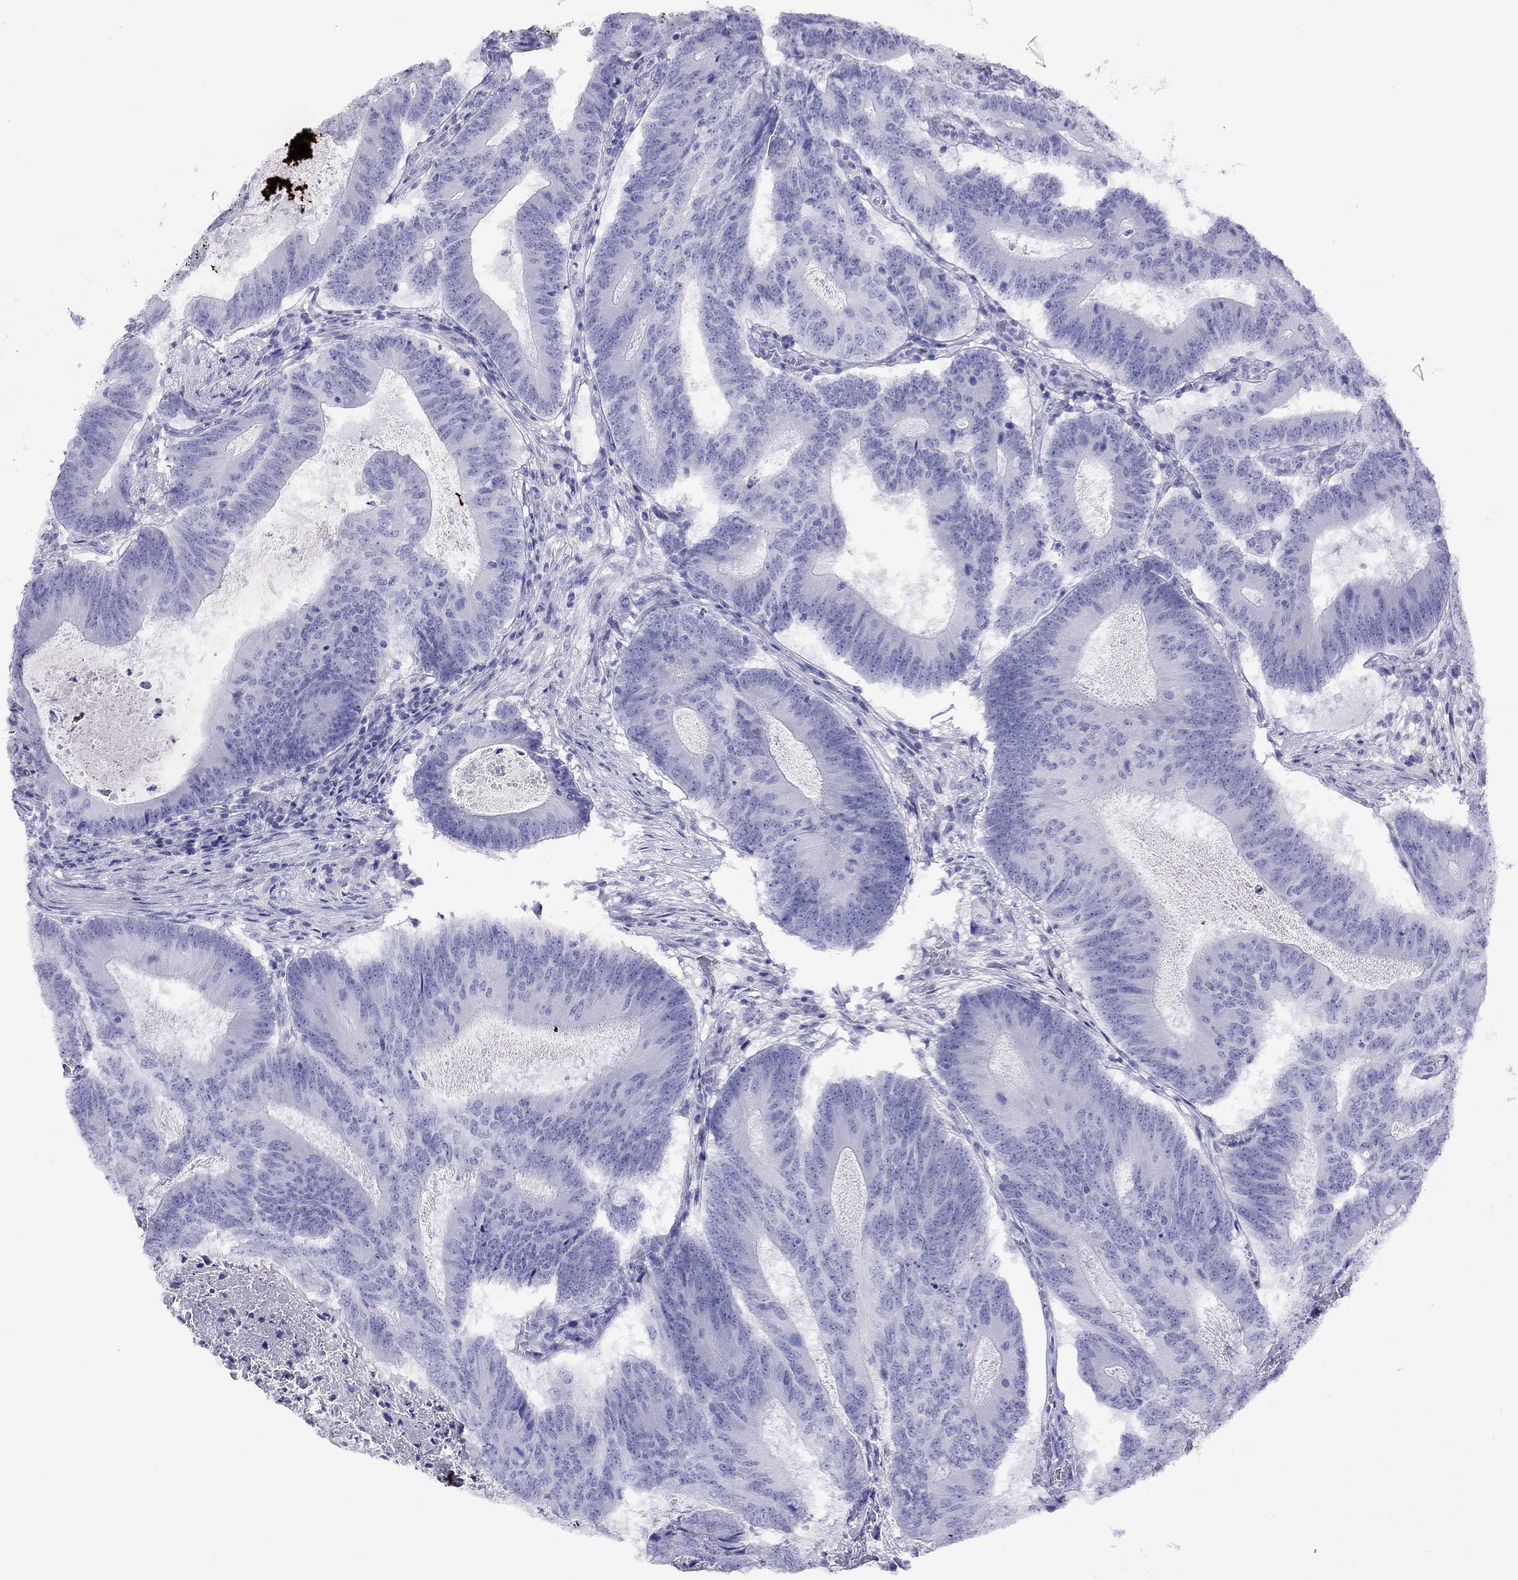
{"staining": {"intensity": "negative", "quantity": "none", "location": "none"}, "tissue": "colorectal cancer", "cell_type": "Tumor cells", "image_type": "cancer", "snomed": [{"axis": "morphology", "description": "Adenocarcinoma, NOS"}, {"axis": "topography", "description": "Colon"}], "caption": "This is a image of IHC staining of colorectal adenocarcinoma, which shows no staining in tumor cells.", "gene": "SLC30A8", "patient": {"sex": "female", "age": 70}}